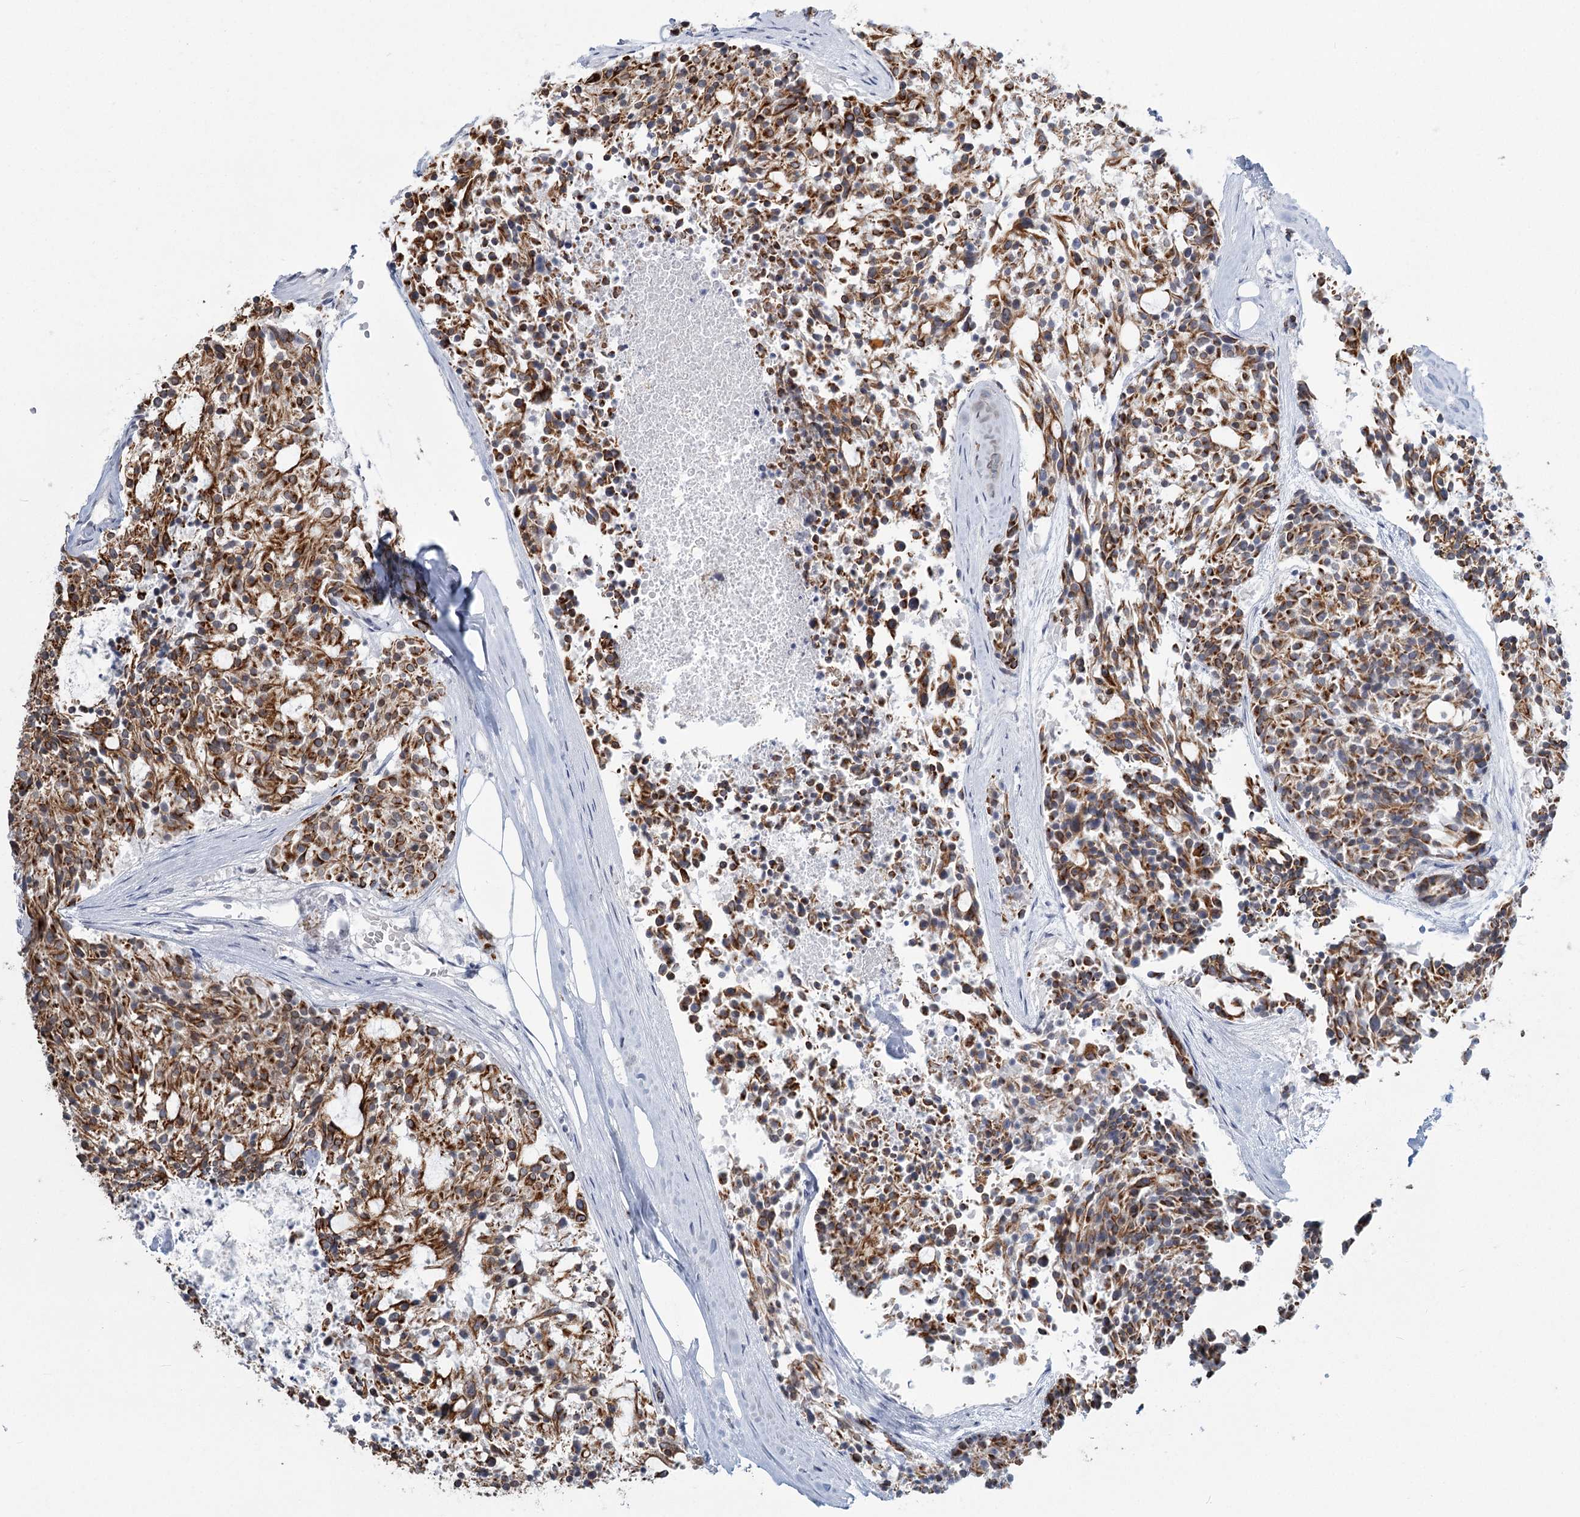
{"staining": {"intensity": "moderate", "quantity": ">75%", "location": "cytoplasmic/membranous"}, "tissue": "carcinoid", "cell_type": "Tumor cells", "image_type": "cancer", "snomed": [{"axis": "morphology", "description": "Carcinoid, malignant, NOS"}, {"axis": "topography", "description": "Pancreas"}], "caption": "Protein analysis of carcinoid (malignant) tissue demonstrates moderate cytoplasmic/membranous expression in approximately >75% of tumor cells. Using DAB (3,3'-diaminobenzidine) (brown) and hematoxylin (blue) stains, captured at high magnification using brightfield microscopy.", "gene": "TMEM70", "patient": {"sex": "female", "age": 54}}